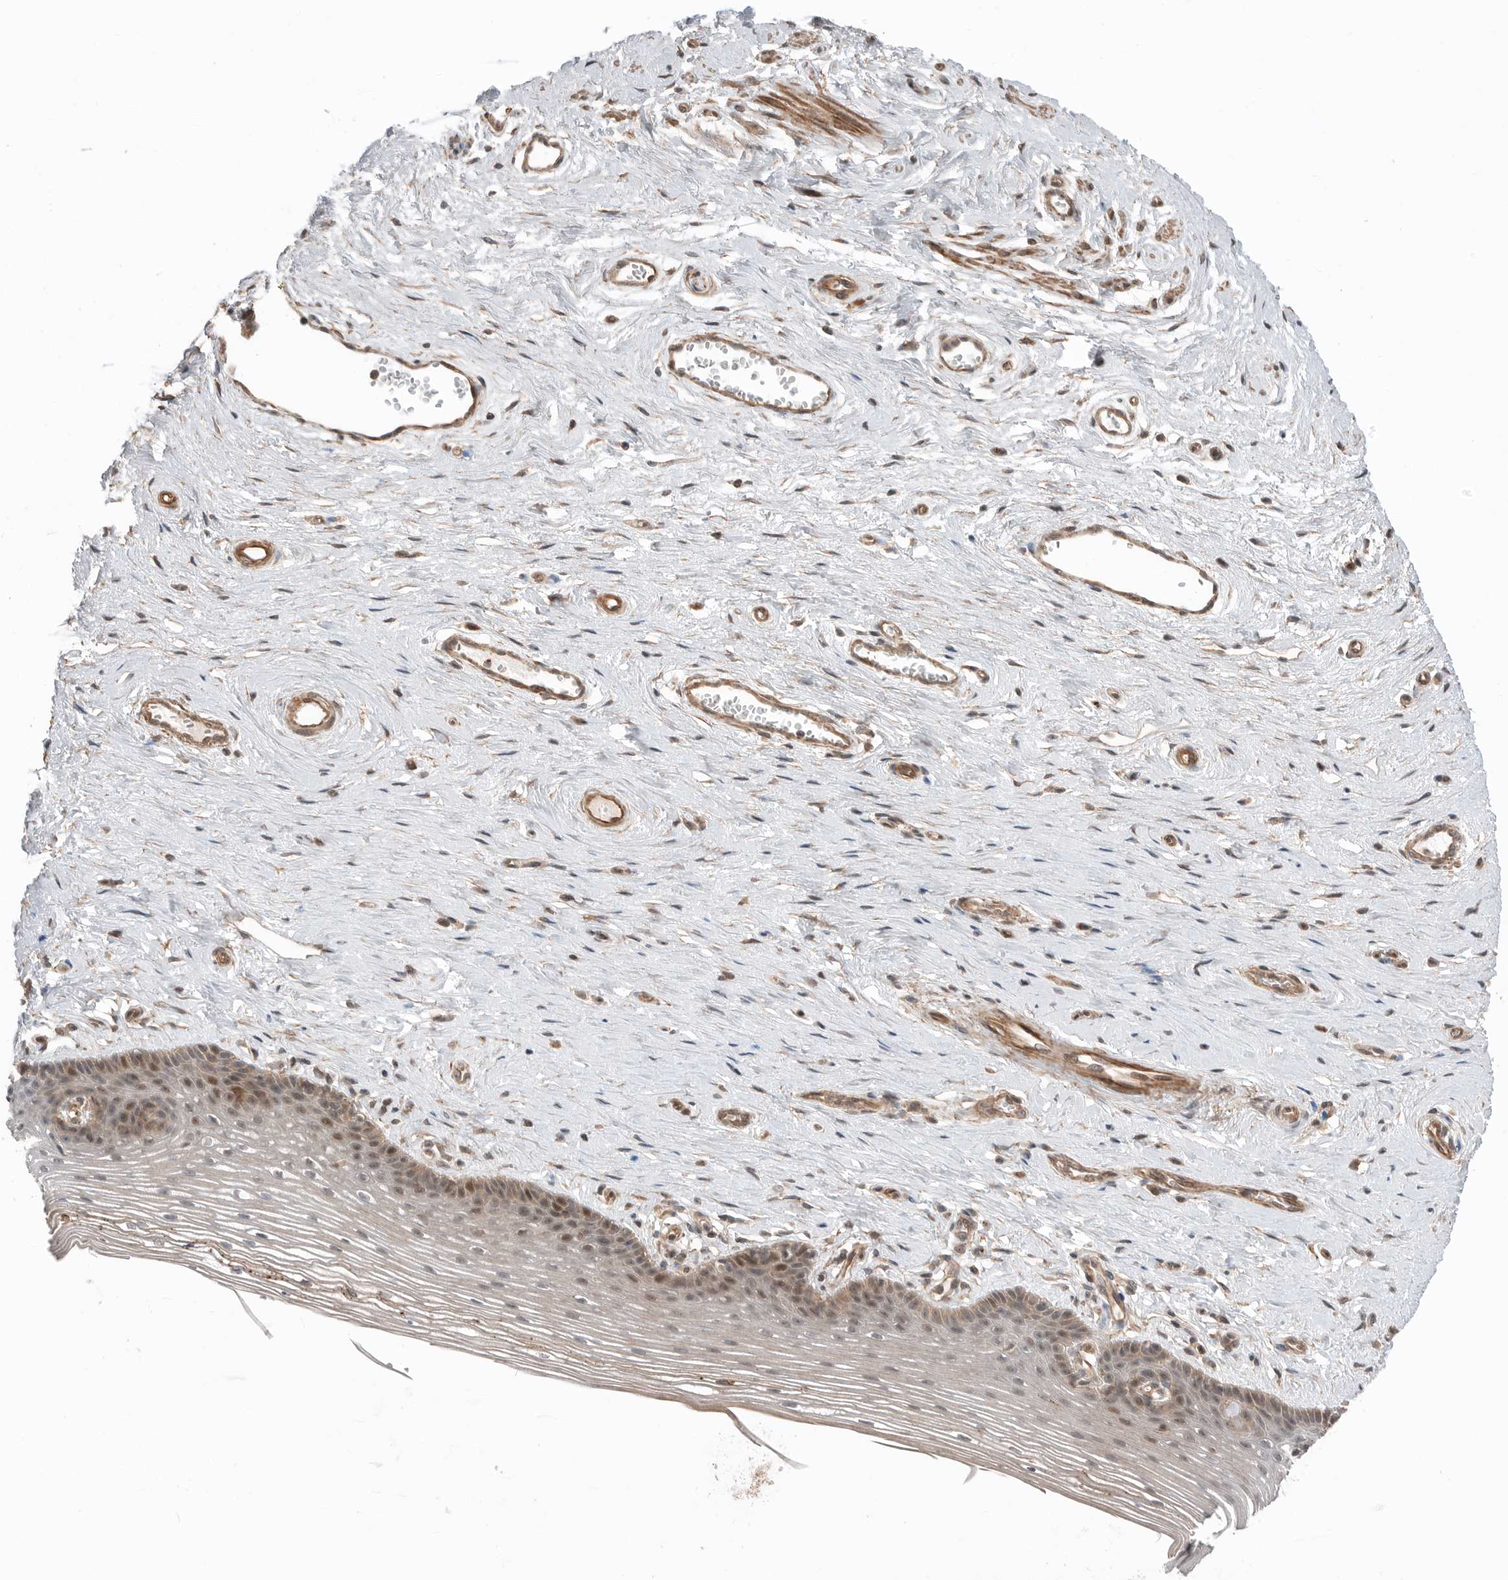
{"staining": {"intensity": "weak", "quantity": "<25%", "location": "cytoplasmic/membranous,nuclear"}, "tissue": "vagina", "cell_type": "Squamous epithelial cells", "image_type": "normal", "snomed": [{"axis": "morphology", "description": "Normal tissue, NOS"}, {"axis": "topography", "description": "Vagina"}], "caption": "DAB immunohistochemical staining of benign vagina reveals no significant positivity in squamous epithelial cells.", "gene": "PEAK1", "patient": {"sex": "female", "age": 46}}